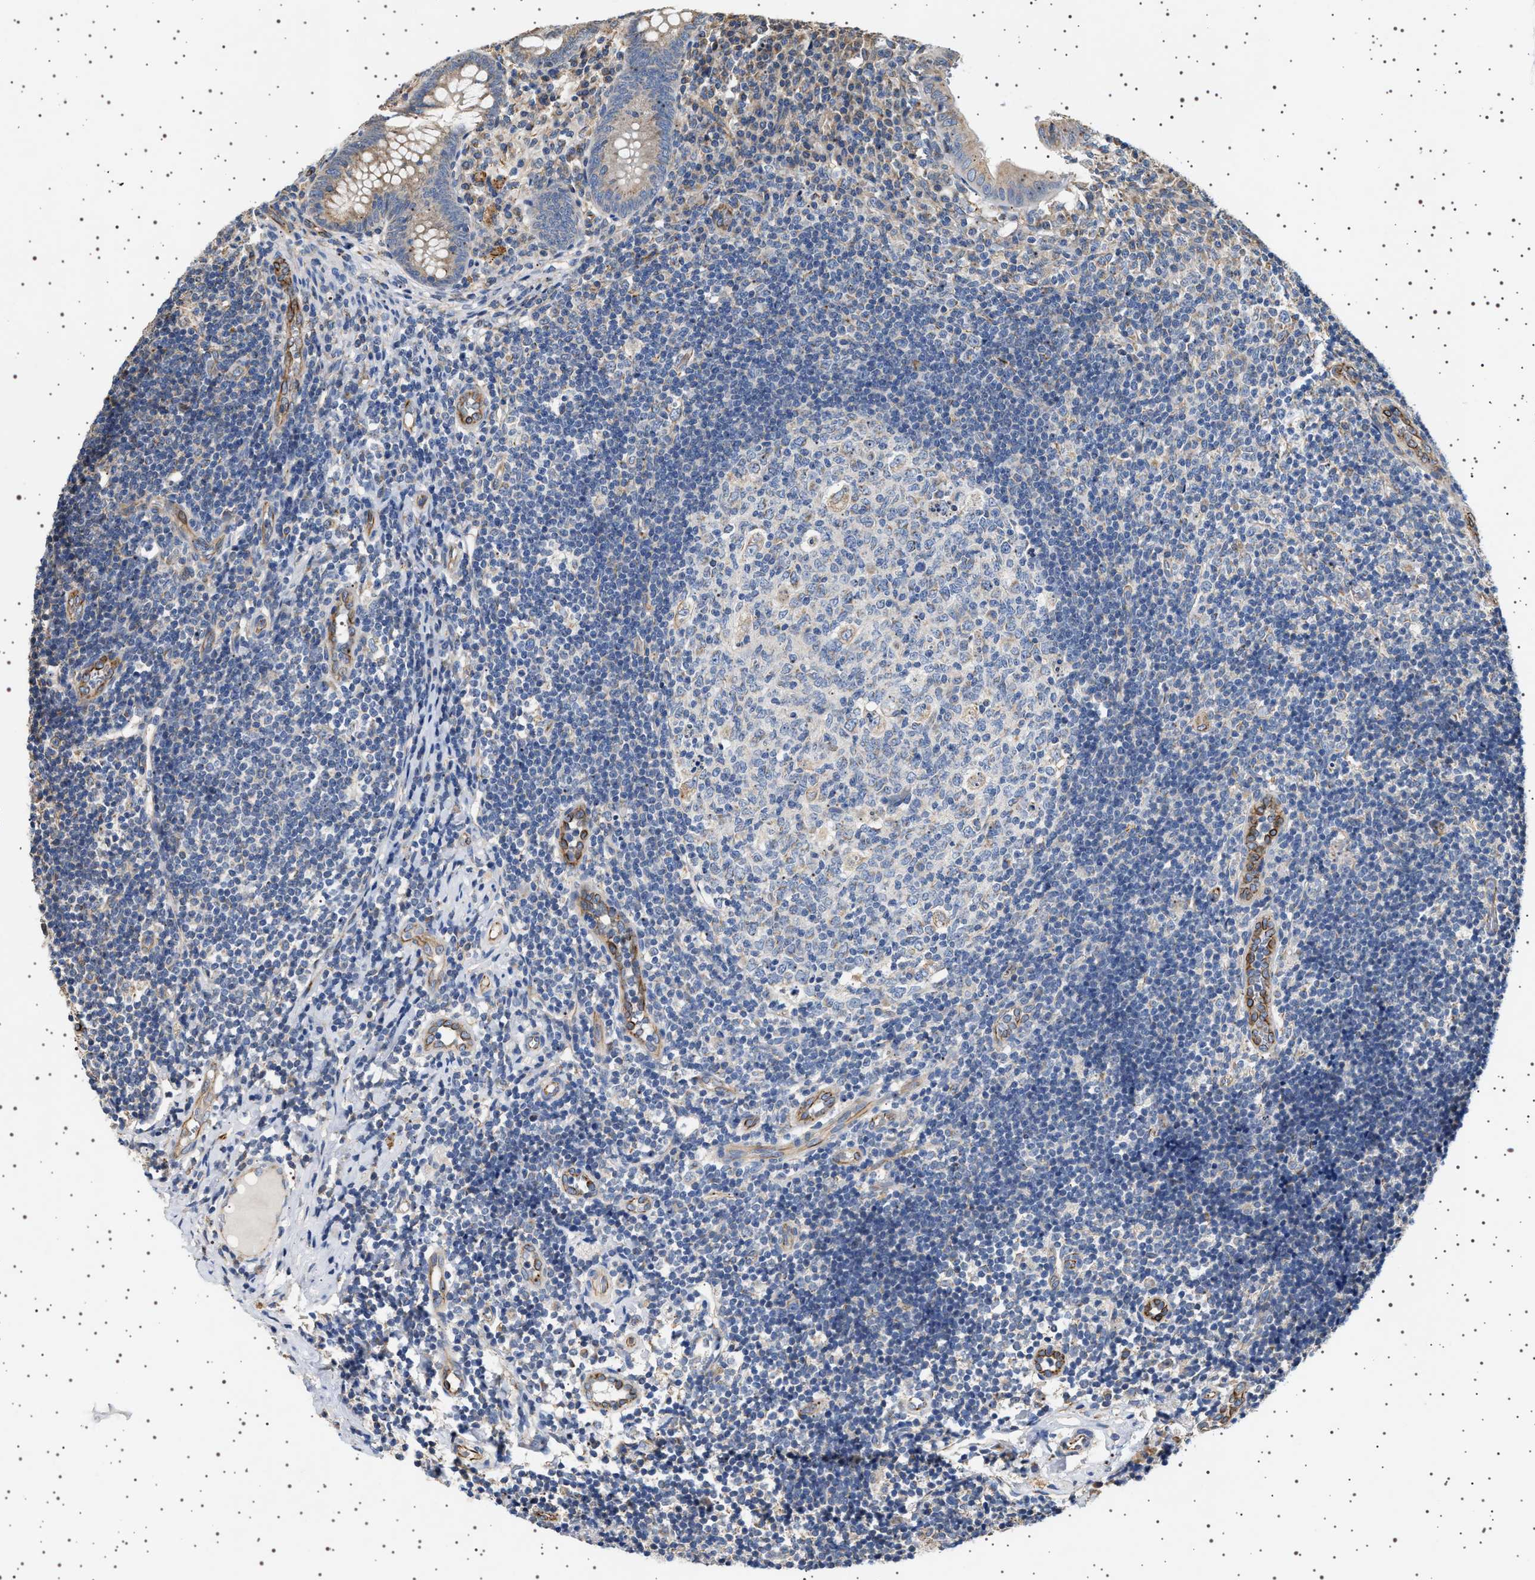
{"staining": {"intensity": "moderate", "quantity": ">75%", "location": "cytoplasmic/membranous"}, "tissue": "appendix", "cell_type": "Glandular cells", "image_type": "normal", "snomed": [{"axis": "morphology", "description": "Normal tissue, NOS"}, {"axis": "topography", "description": "Appendix"}], "caption": "This is an image of immunohistochemistry (IHC) staining of unremarkable appendix, which shows moderate expression in the cytoplasmic/membranous of glandular cells.", "gene": "TRUB2", "patient": {"sex": "male", "age": 8}}